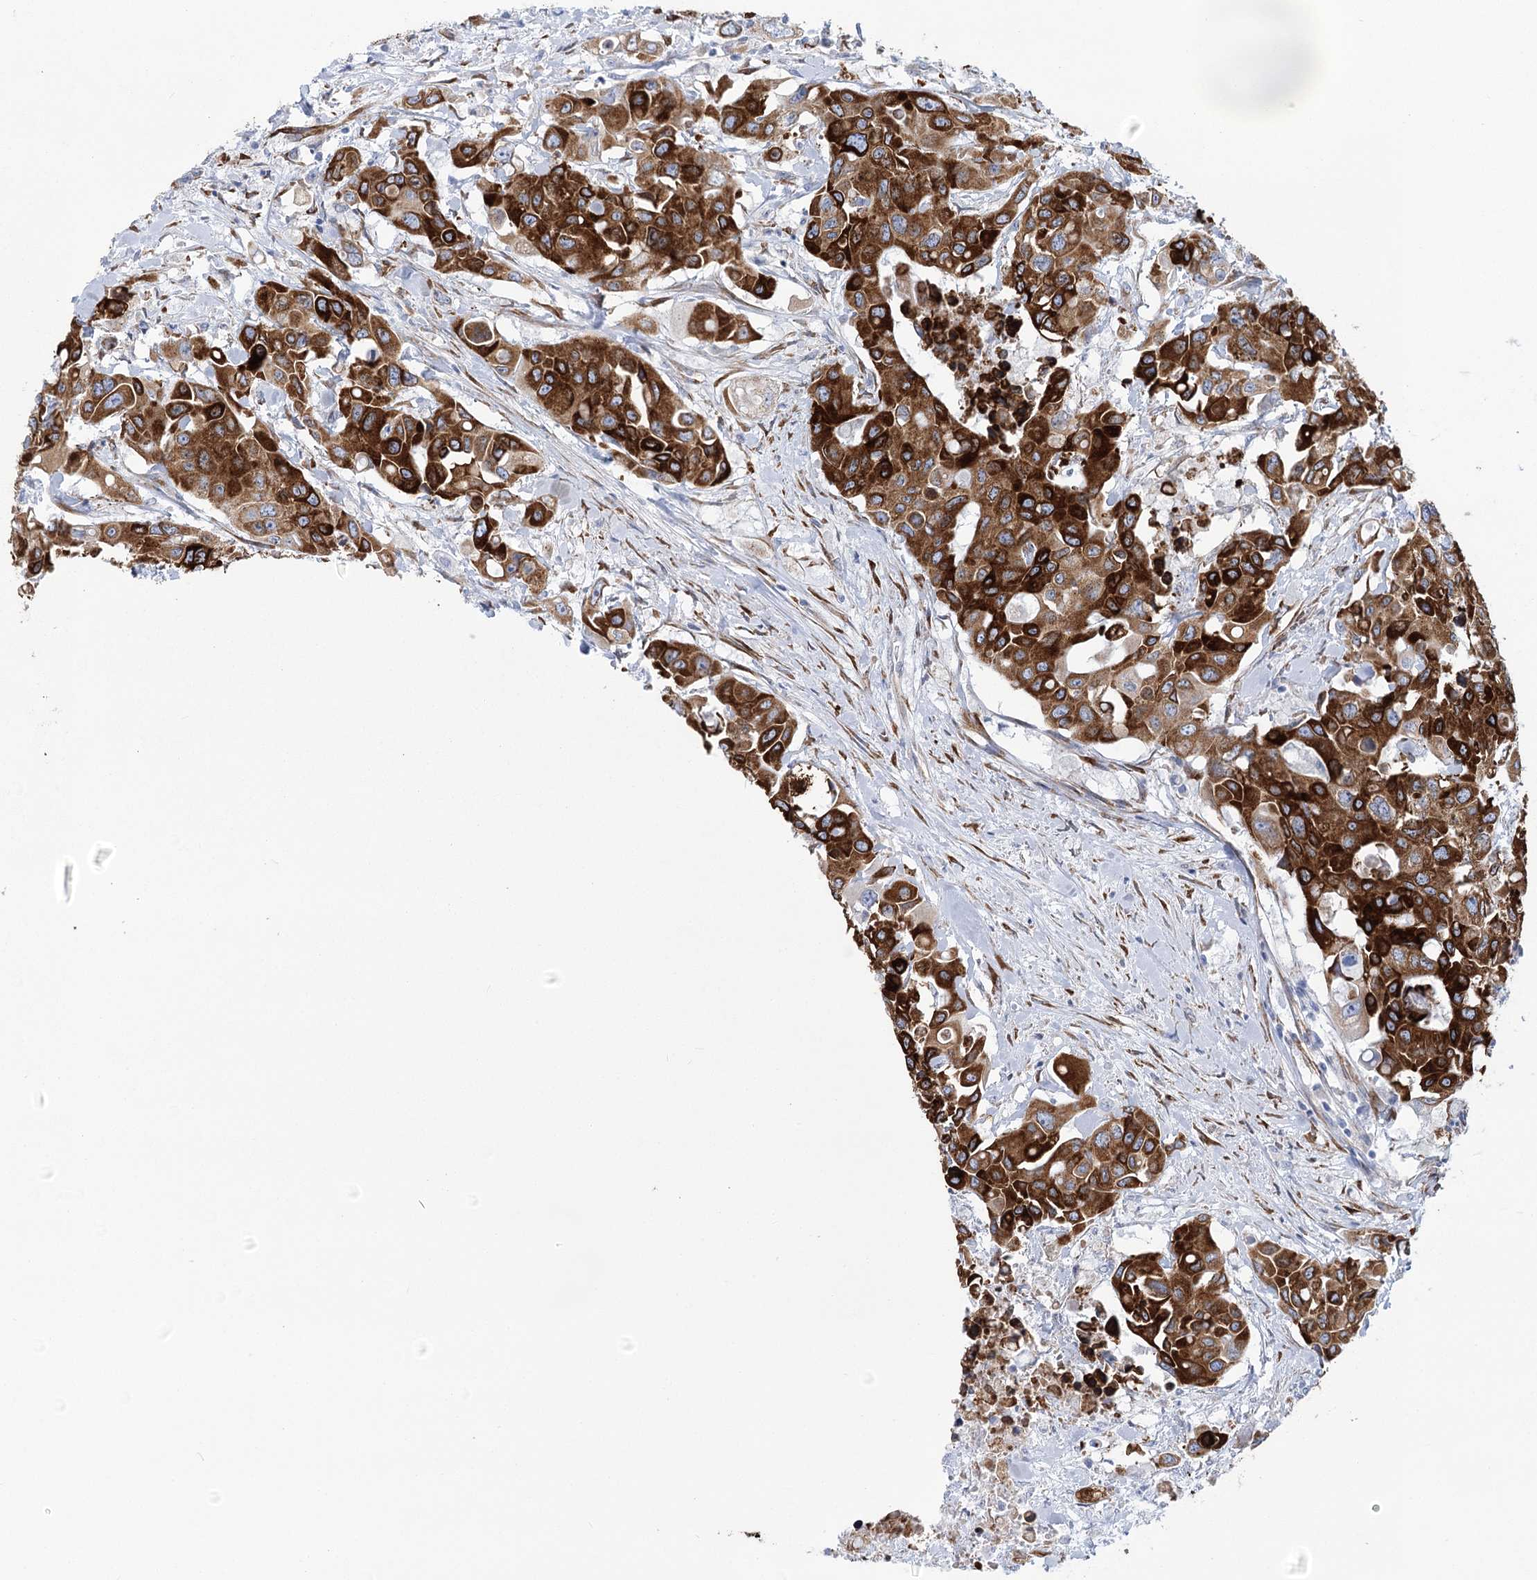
{"staining": {"intensity": "strong", "quantity": ">75%", "location": "cytoplasmic/membranous"}, "tissue": "colorectal cancer", "cell_type": "Tumor cells", "image_type": "cancer", "snomed": [{"axis": "morphology", "description": "Adenocarcinoma, NOS"}, {"axis": "topography", "description": "Colon"}], "caption": "This is an image of immunohistochemistry staining of colorectal adenocarcinoma, which shows strong expression in the cytoplasmic/membranous of tumor cells.", "gene": "YTHDC2", "patient": {"sex": "male", "age": 77}}